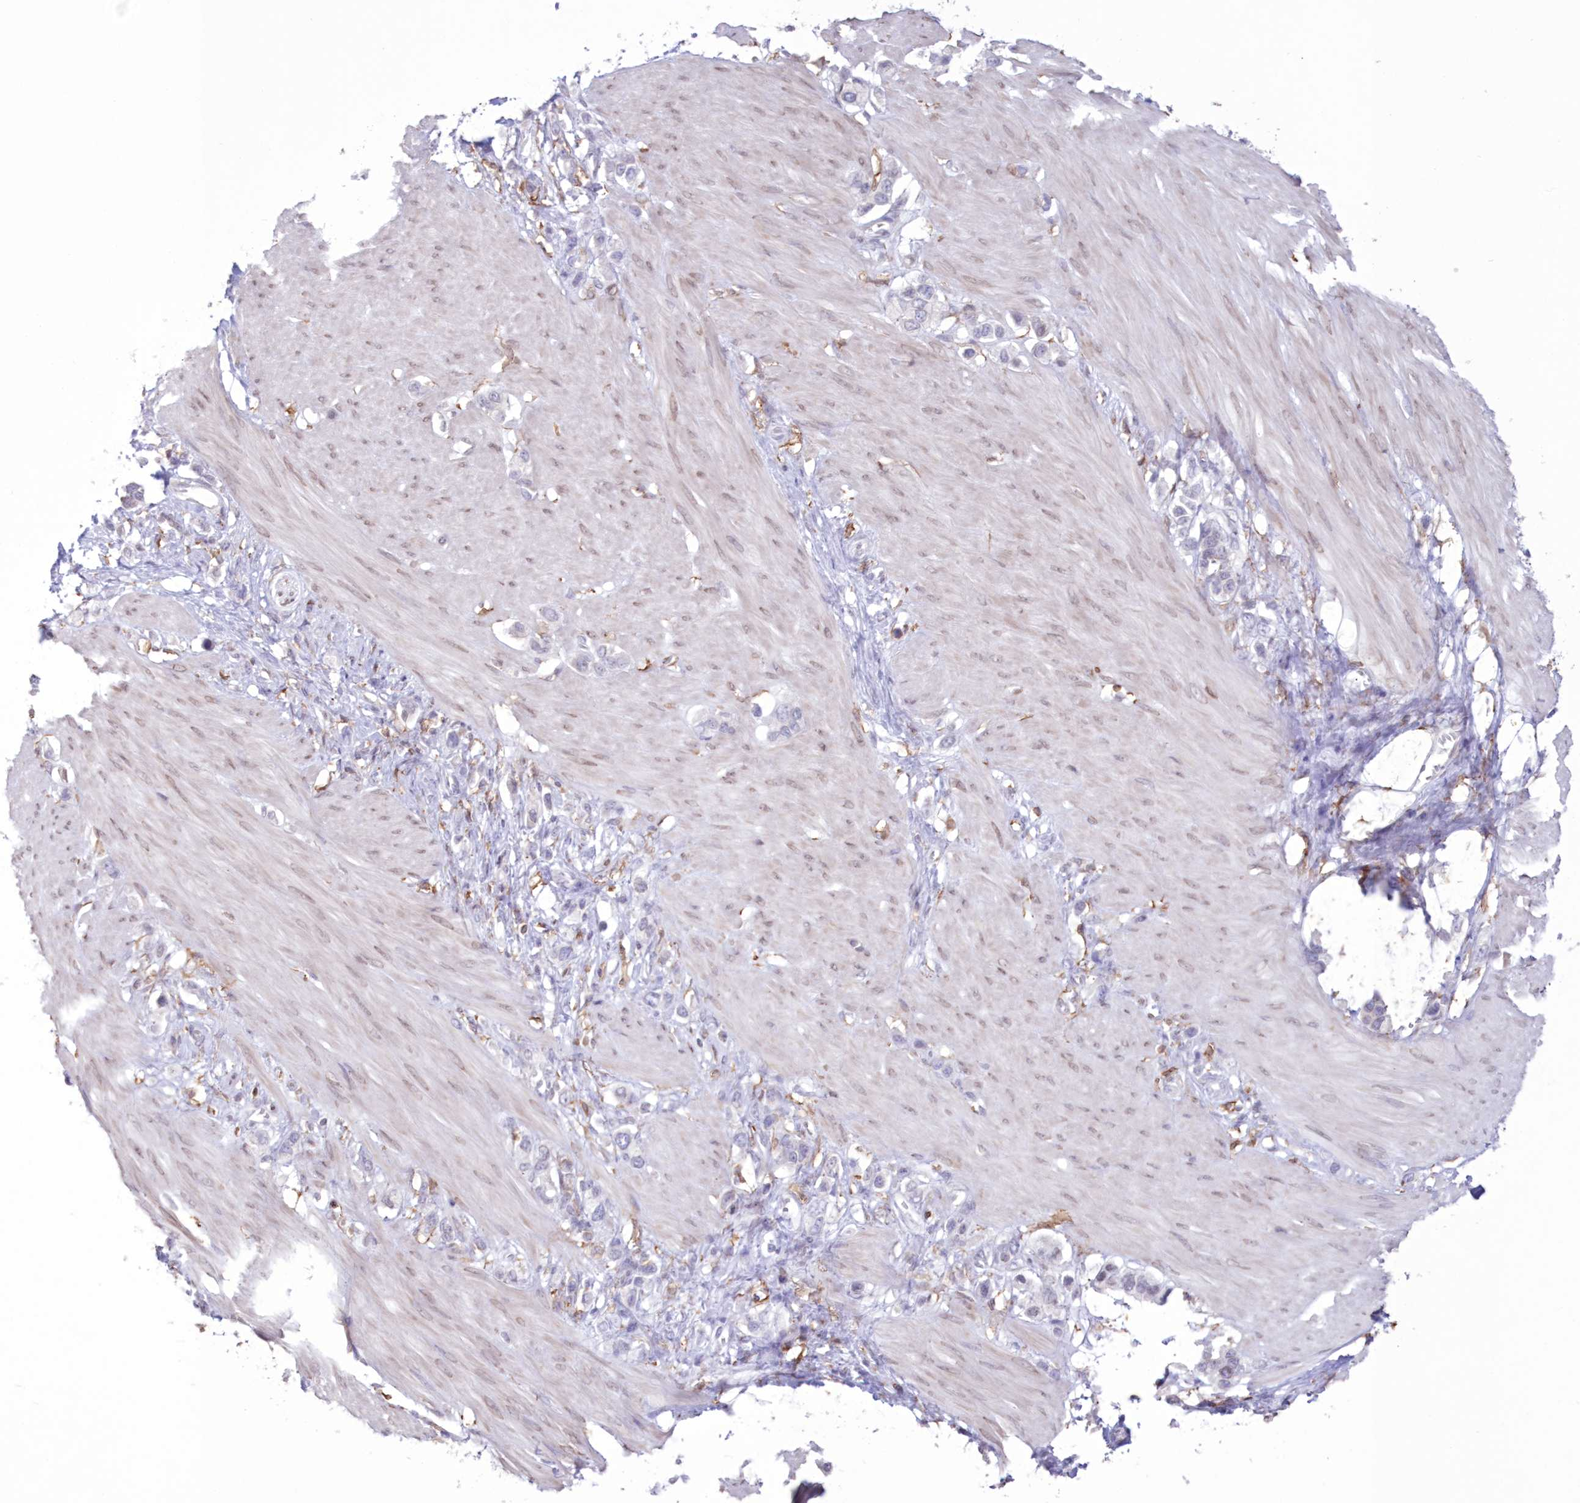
{"staining": {"intensity": "negative", "quantity": "none", "location": "none"}, "tissue": "stomach cancer", "cell_type": "Tumor cells", "image_type": "cancer", "snomed": [{"axis": "morphology", "description": "Adenocarcinoma, NOS"}, {"axis": "topography", "description": "Stomach"}], "caption": "A high-resolution image shows immunohistochemistry staining of stomach cancer, which exhibits no significant staining in tumor cells.", "gene": "C11orf1", "patient": {"sex": "female", "age": 65}}